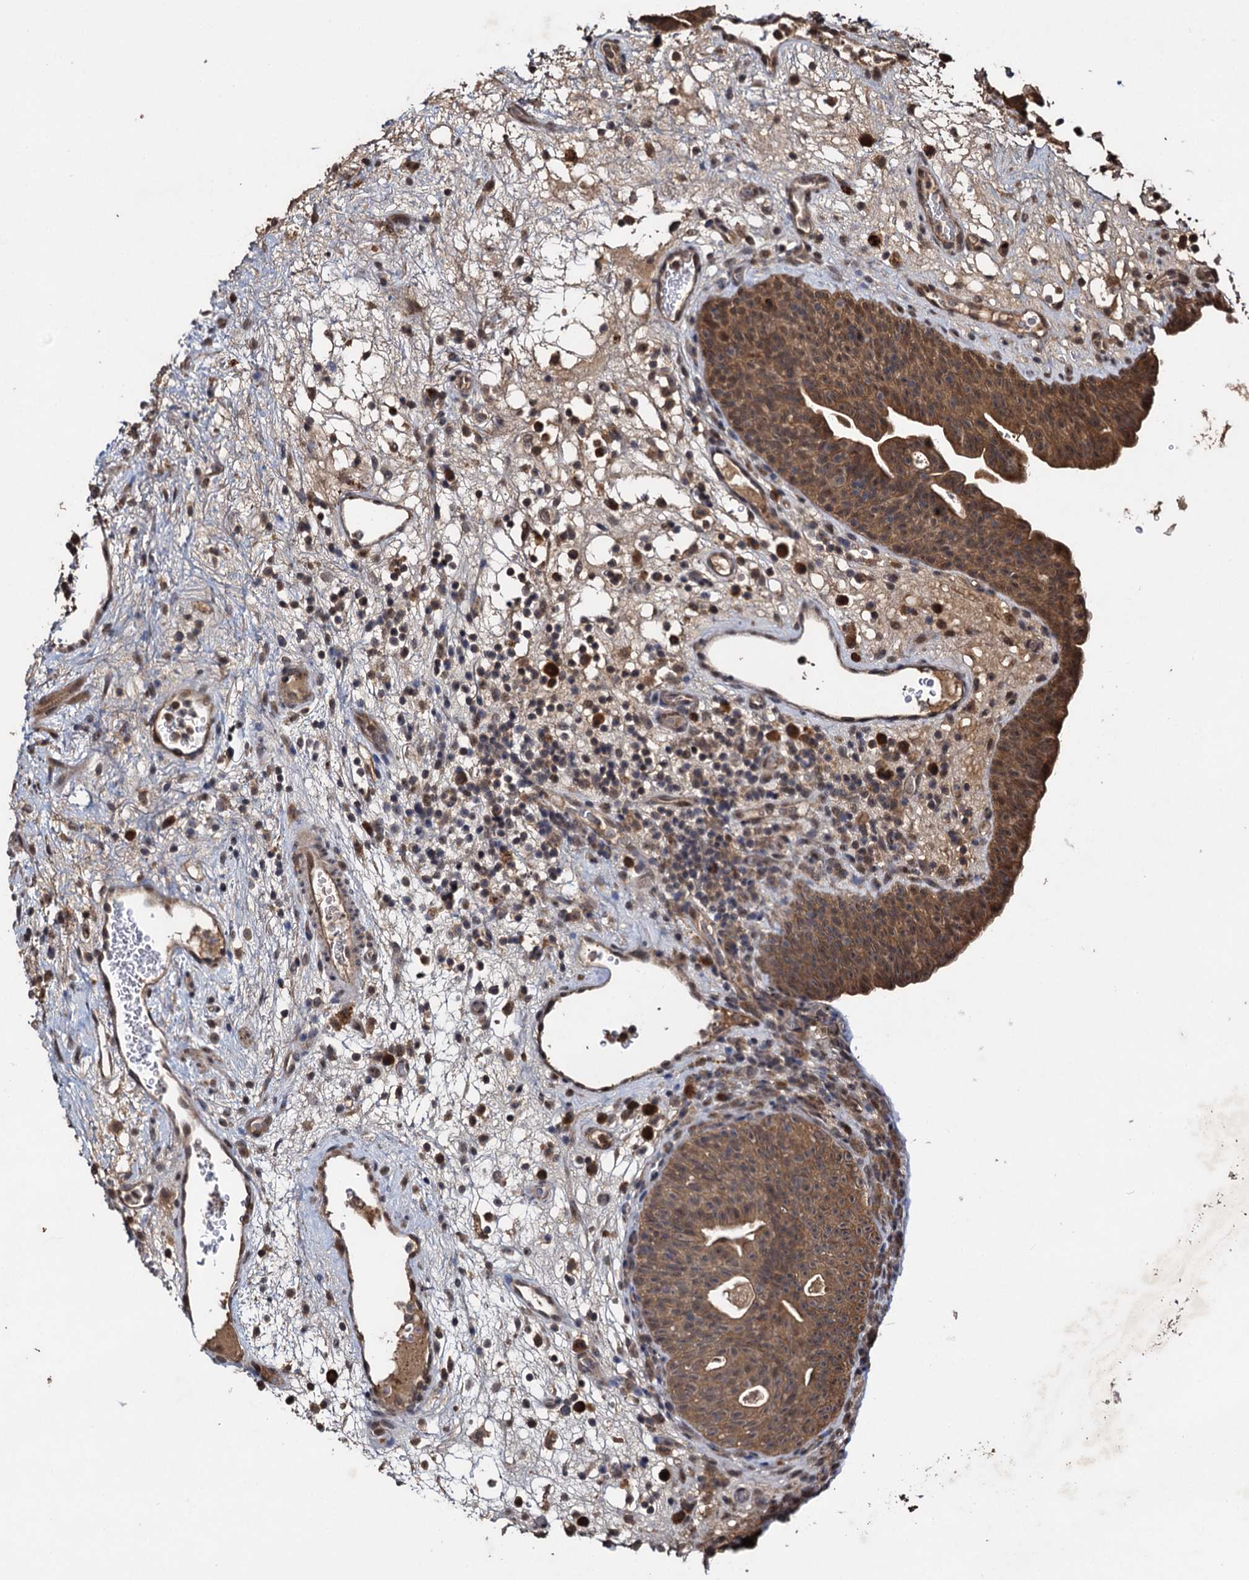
{"staining": {"intensity": "moderate", "quantity": ">75%", "location": "cytoplasmic/membranous,nuclear"}, "tissue": "urinary bladder", "cell_type": "Urothelial cells", "image_type": "normal", "snomed": [{"axis": "morphology", "description": "Normal tissue, NOS"}, {"axis": "topography", "description": "Urinary bladder"}], "caption": "Urinary bladder stained with immunohistochemistry (IHC) shows moderate cytoplasmic/membranous,nuclear positivity in about >75% of urothelial cells. (Brightfield microscopy of DAB IHC at high magnification).", "gene": "SLC46A3", "patient": {"sex": "male", "age": 71}}